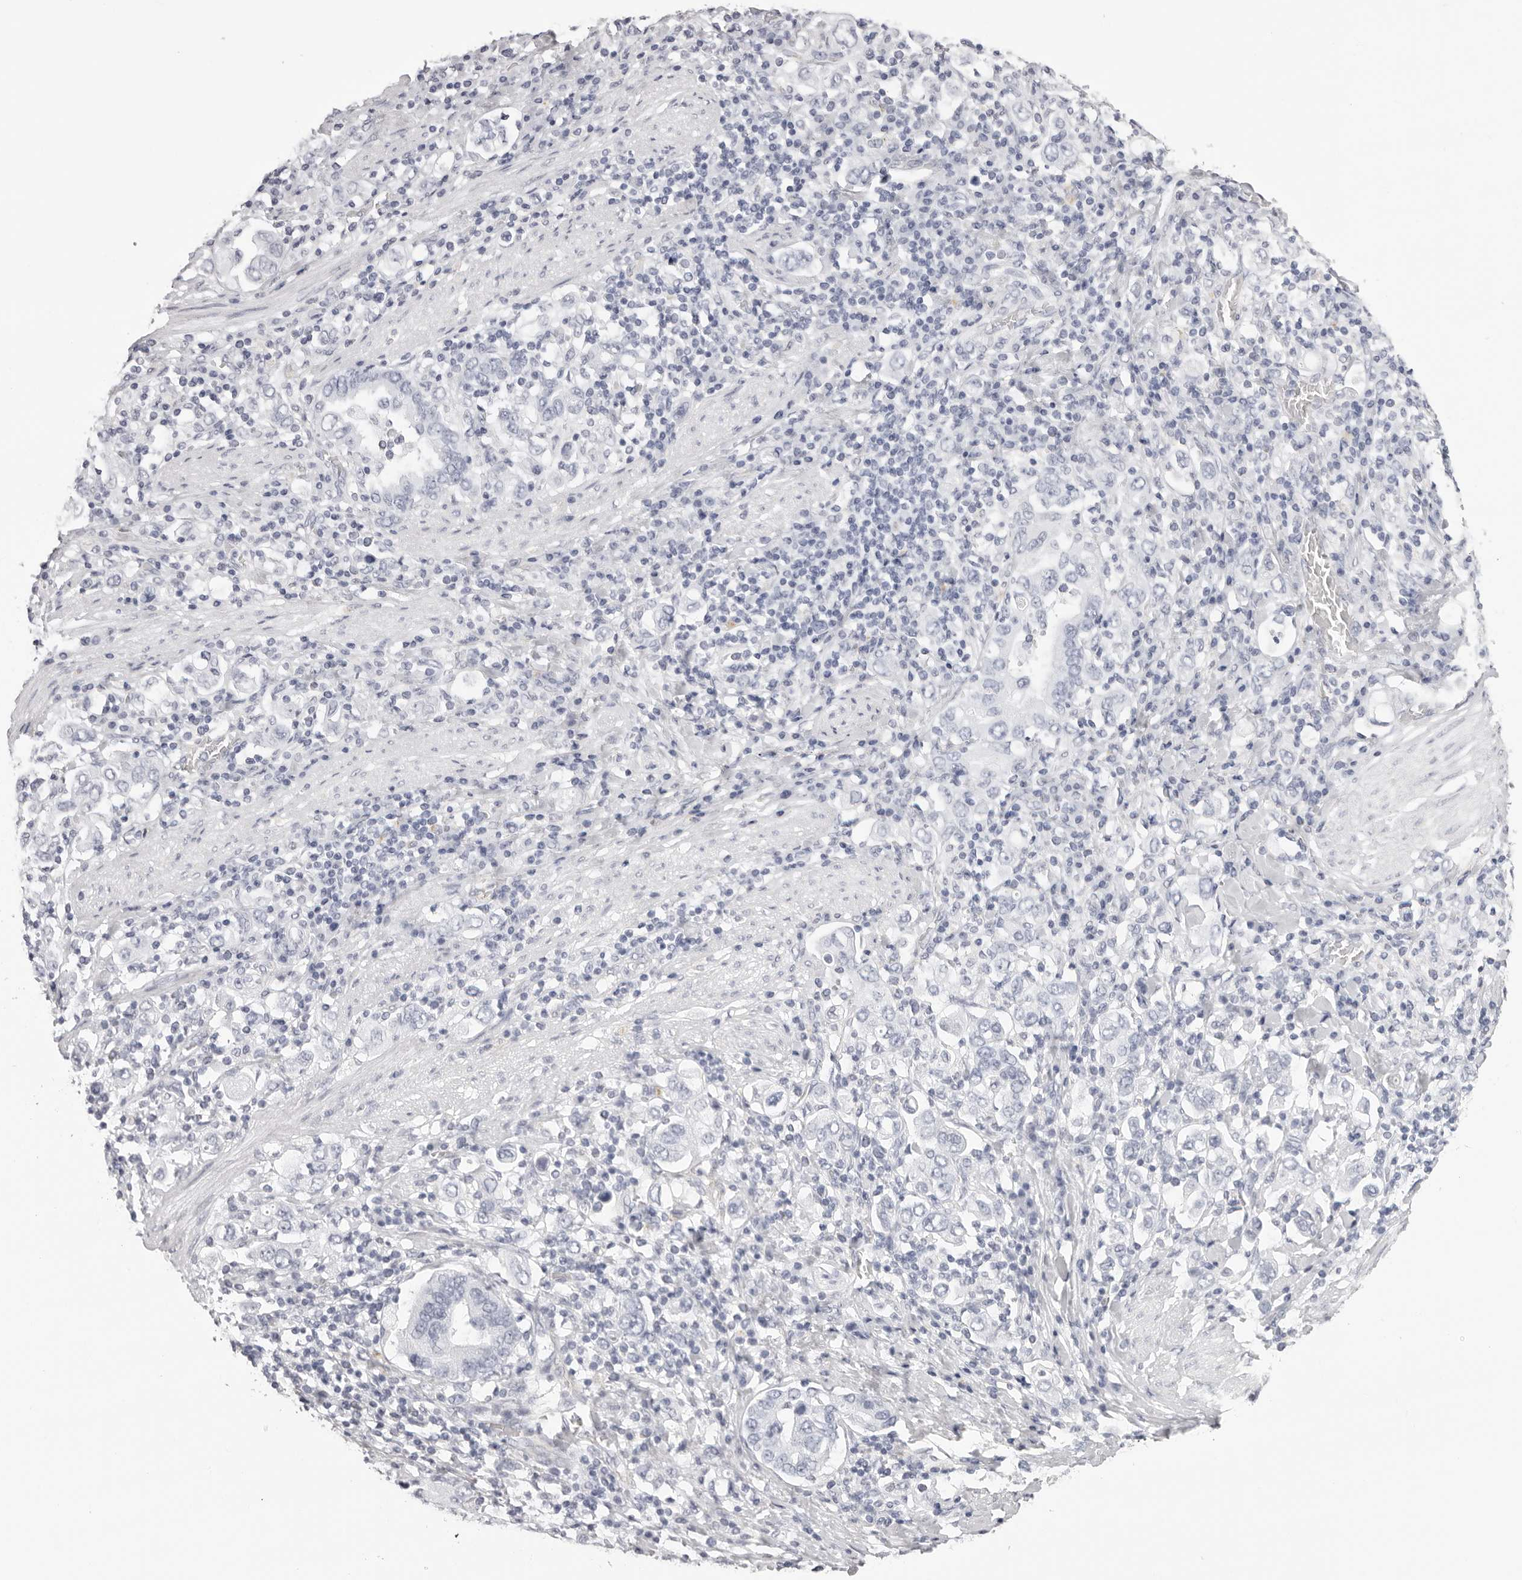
{"staining": {"intensity": "negative", "quantity": "none", "location": "none"}, "tissue": "stomach cancer", "cell_type": "Tumor cells", "image_type": "cancer", "snomed": [{"axis": "morphology", "description": "Adenocarcinoma, NOS"}, {"axis": "topography", "description": "Stomach, upper"}], "caption": "DAB immunohistochemical staining of stomach cancer reveals no significant positivity in tumor cells. (DAB (3,3'-diaminobenzidine) immunohistochemistry visualized using brightfield microscopy, high magnification).", "gene": "RHO", "patient": {"sex": "male", "age": 62}}